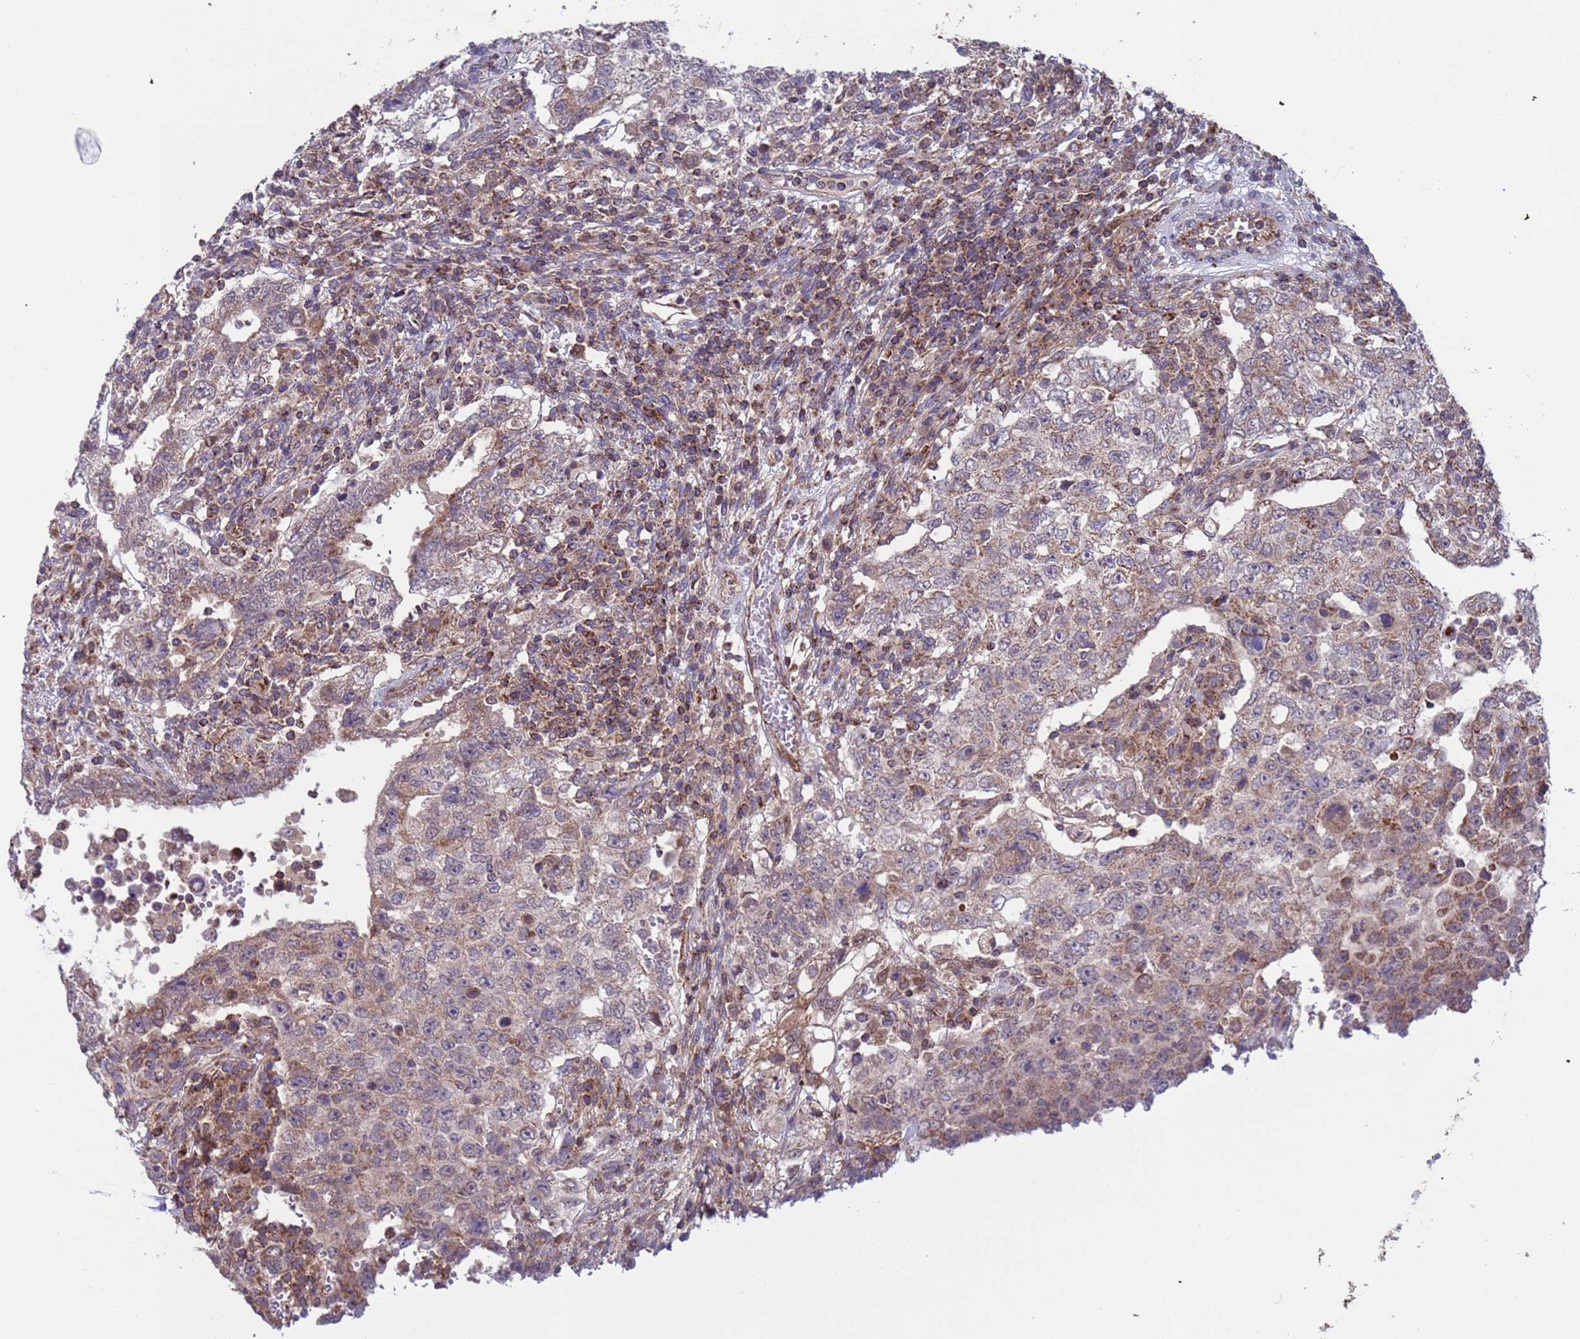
{"staining": {"intensity": "weak", "quantity": ">75%", "location": "cytoplasmic/membranous"}, "tissue": "testis cancer", "cell_type": "Tumor cells", "image_type": "cancer", "snomed": [{"axis": "morphology", "description": "Carcinoma, Embryonal, NOS"}, {"axis": "topography", "description": "Testis"}], "caption": "Embryonal carcinoma (testis) tissue displays weak cytoplasmic/membranous positivity in about >75% of tumor cells, visualized by immunohistochemistry. (brown staining indicates protein expression, while blue staining denotes nuclei).", "gene": "ACAD8", "patient": {"sex": "male", "age": 26}}